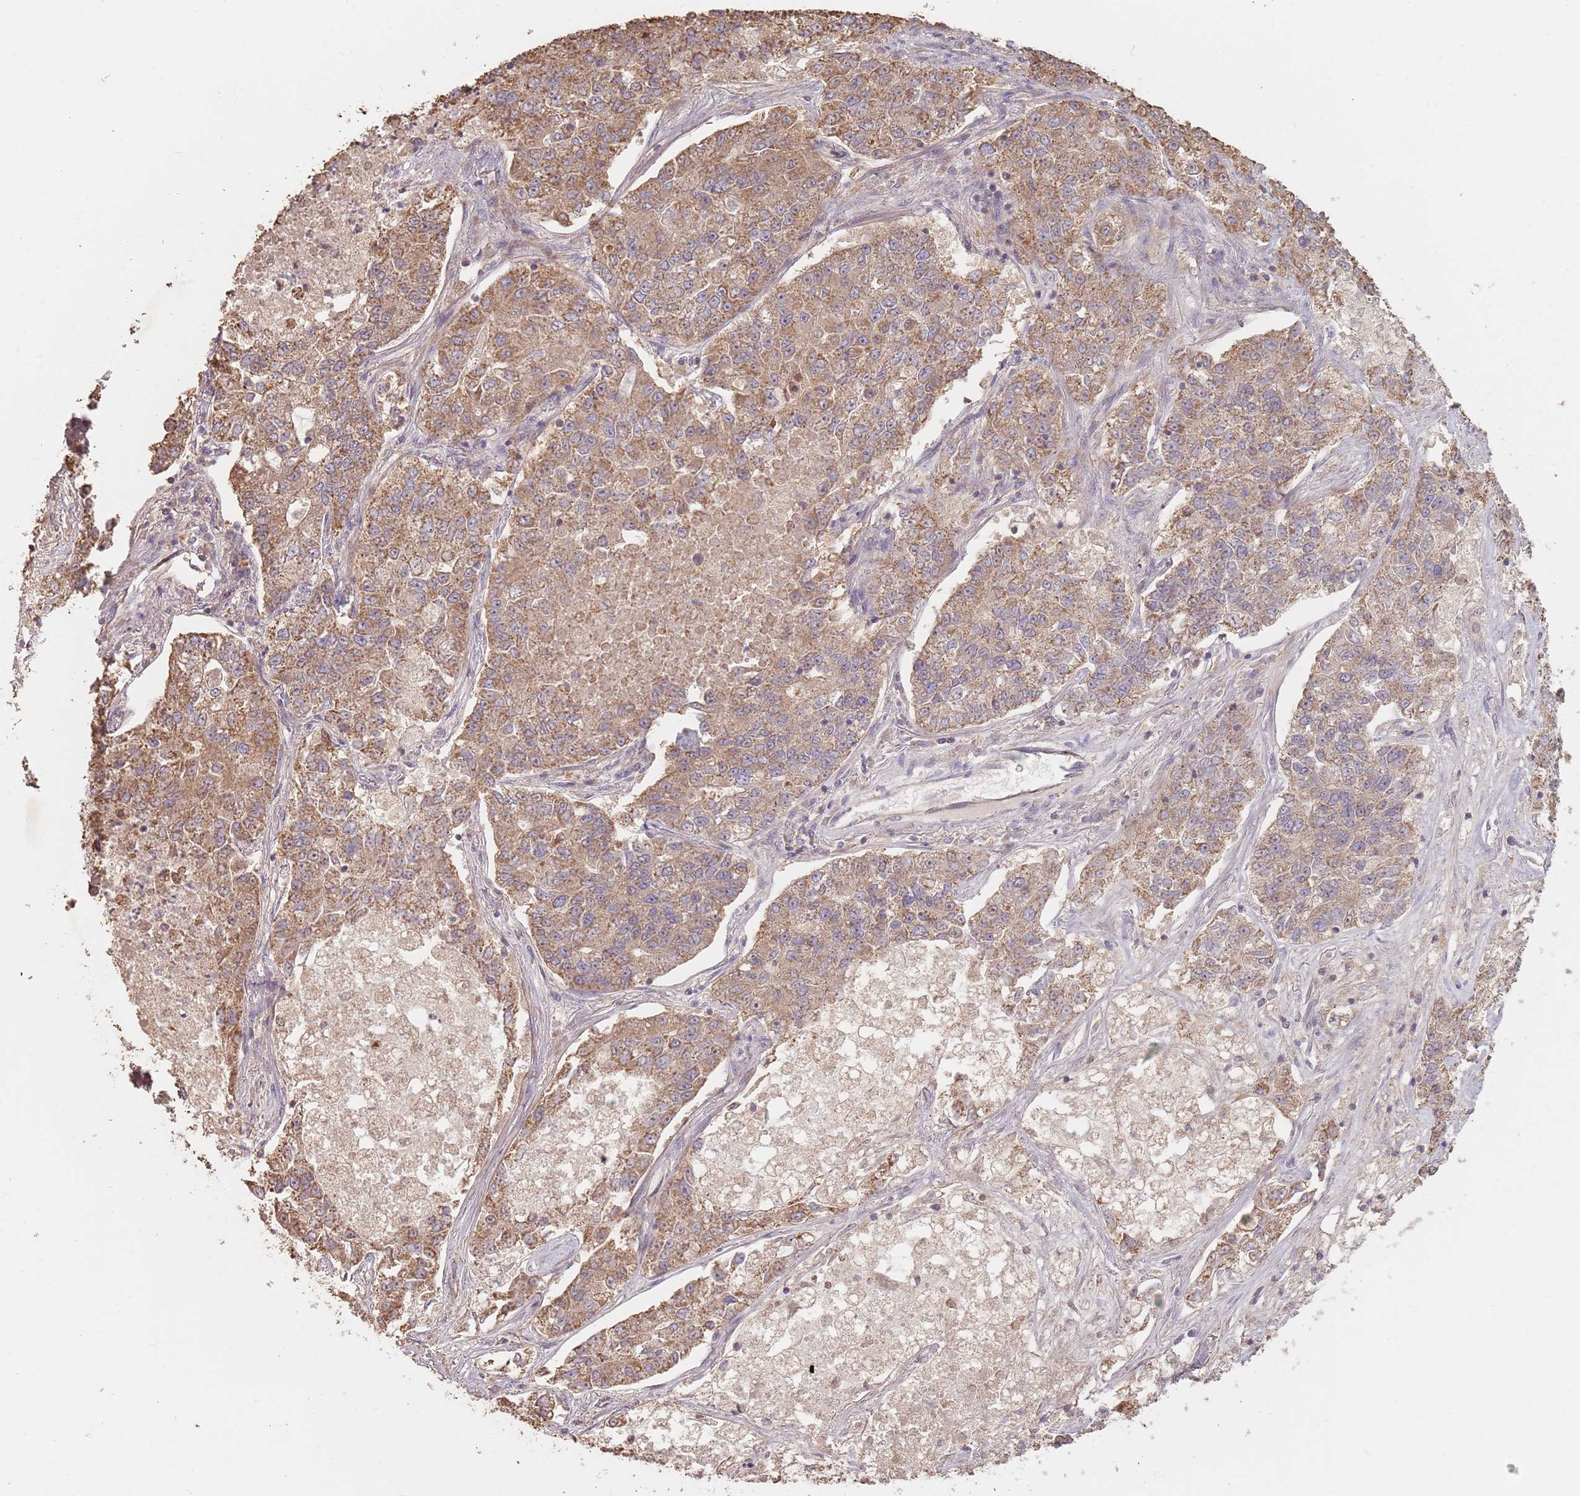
{"staining": {"intensity": "moderate", "quantity": ">75%", "location": "cytoplasmic/membranous"}, "tissue": "lung cancer", "cell_type": "Tumor cells", "image_type": "cancer", "snomed": [{"axis": "morphology", "description": "Adenocarcinoma, NOS"}, {"axis": "topography", "description": "Lung"}], "caption": "The histopathology image displays a brown stain indicating the presence of a protein in the cytoplasmic/membranous of tumor cells in lung adenocarcinoma.", "gene": "VPS52", "patient": {"sex": "male", "age": 49}}